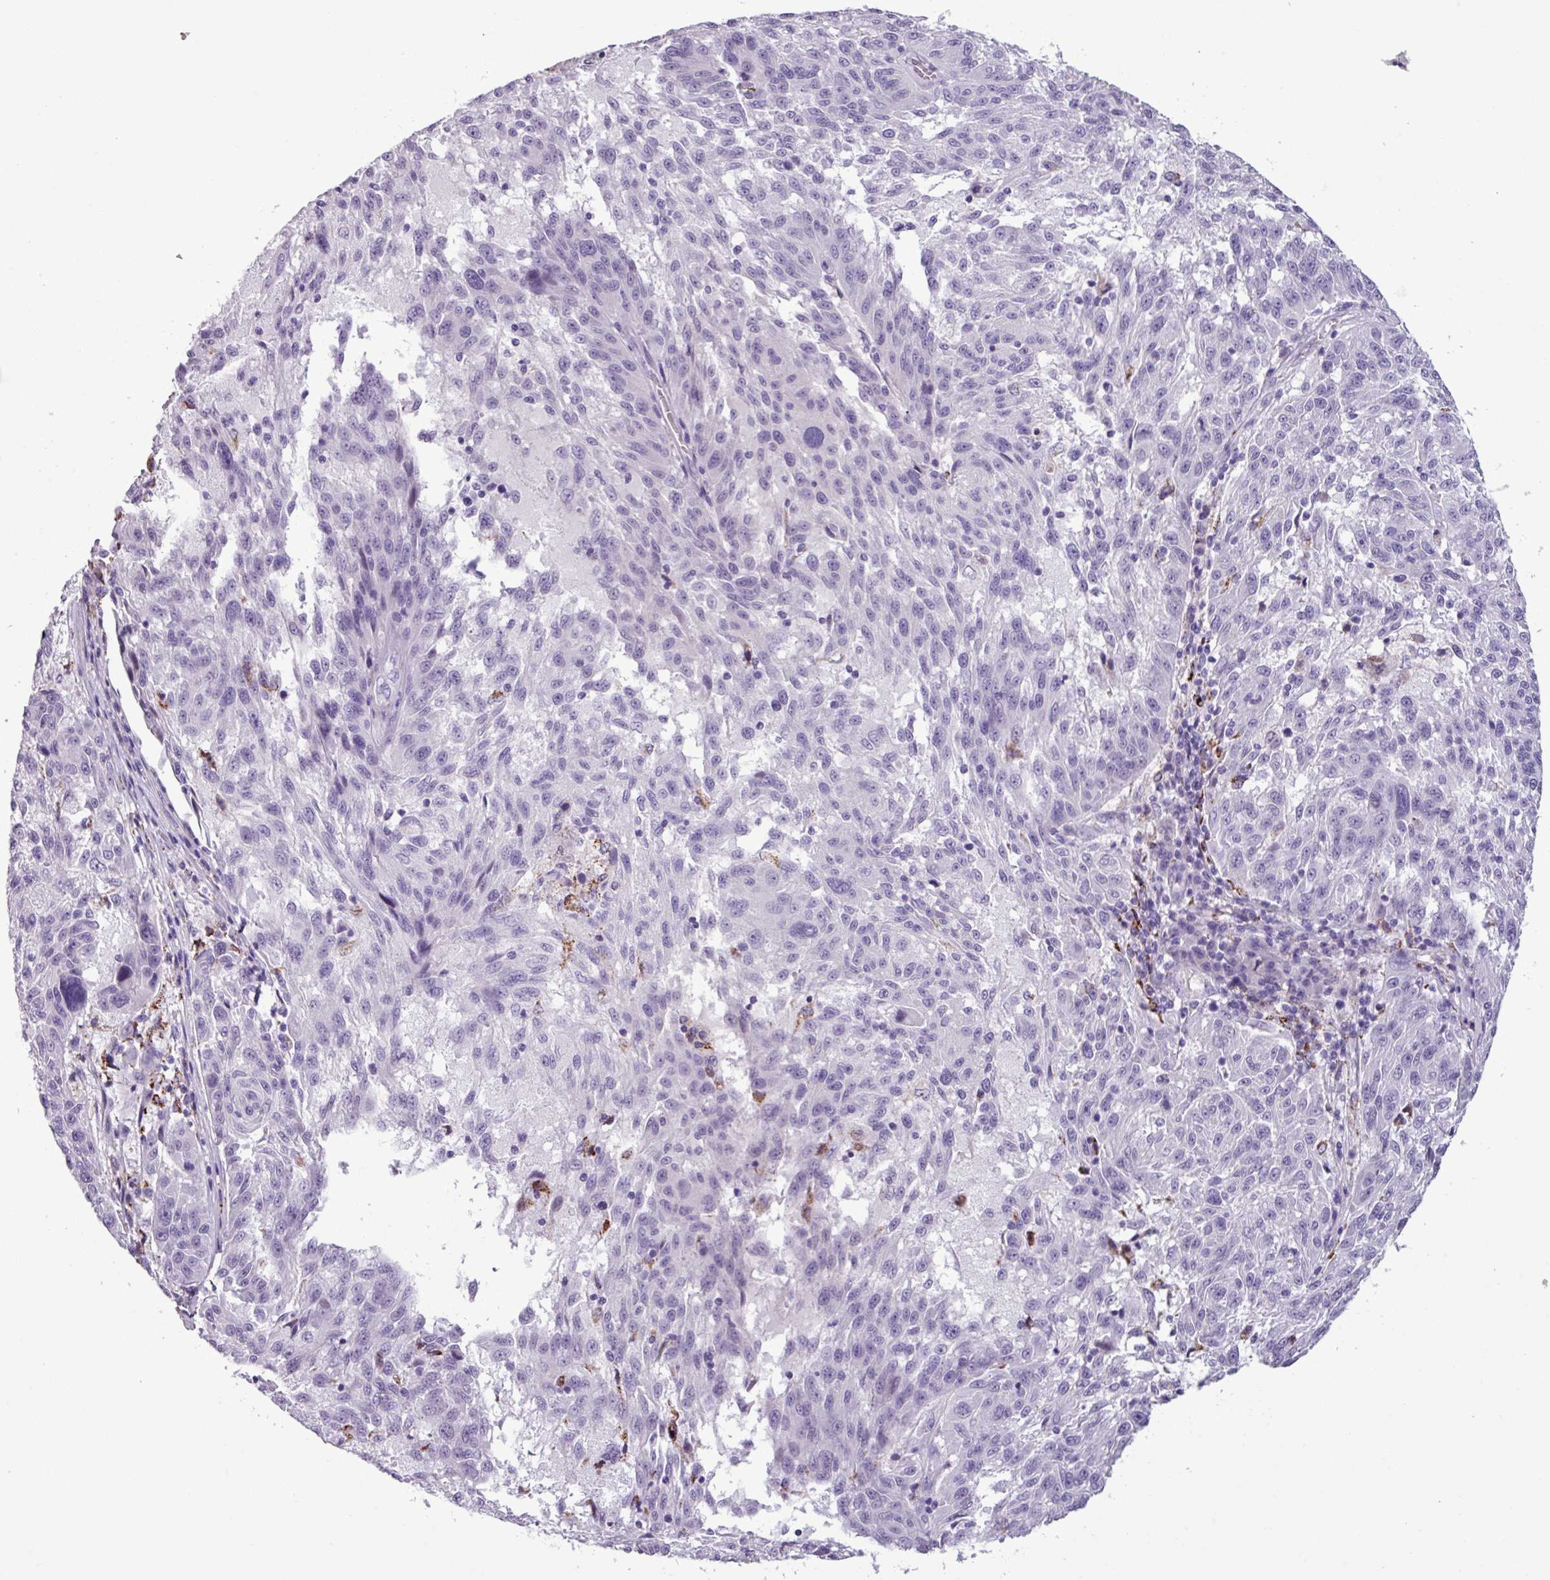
{"staining": {"intensity": "negative", "quantity": "none", "location": "none"}, "tissue": "melanoma", "cell_type": "Tumor cells", "image_type": "cancer", "snomed": [{"axis": "morphology", "description": "Malignant melanoma, NOS"}, {"axis": "topography", "description": "Skin"}], "caption": "Malignant melanoma stained for a protein using IHC demonstrates no positivity tumor cells.", "gene": "ZNF667", "patient": {"sex": "male", "age": 53}}